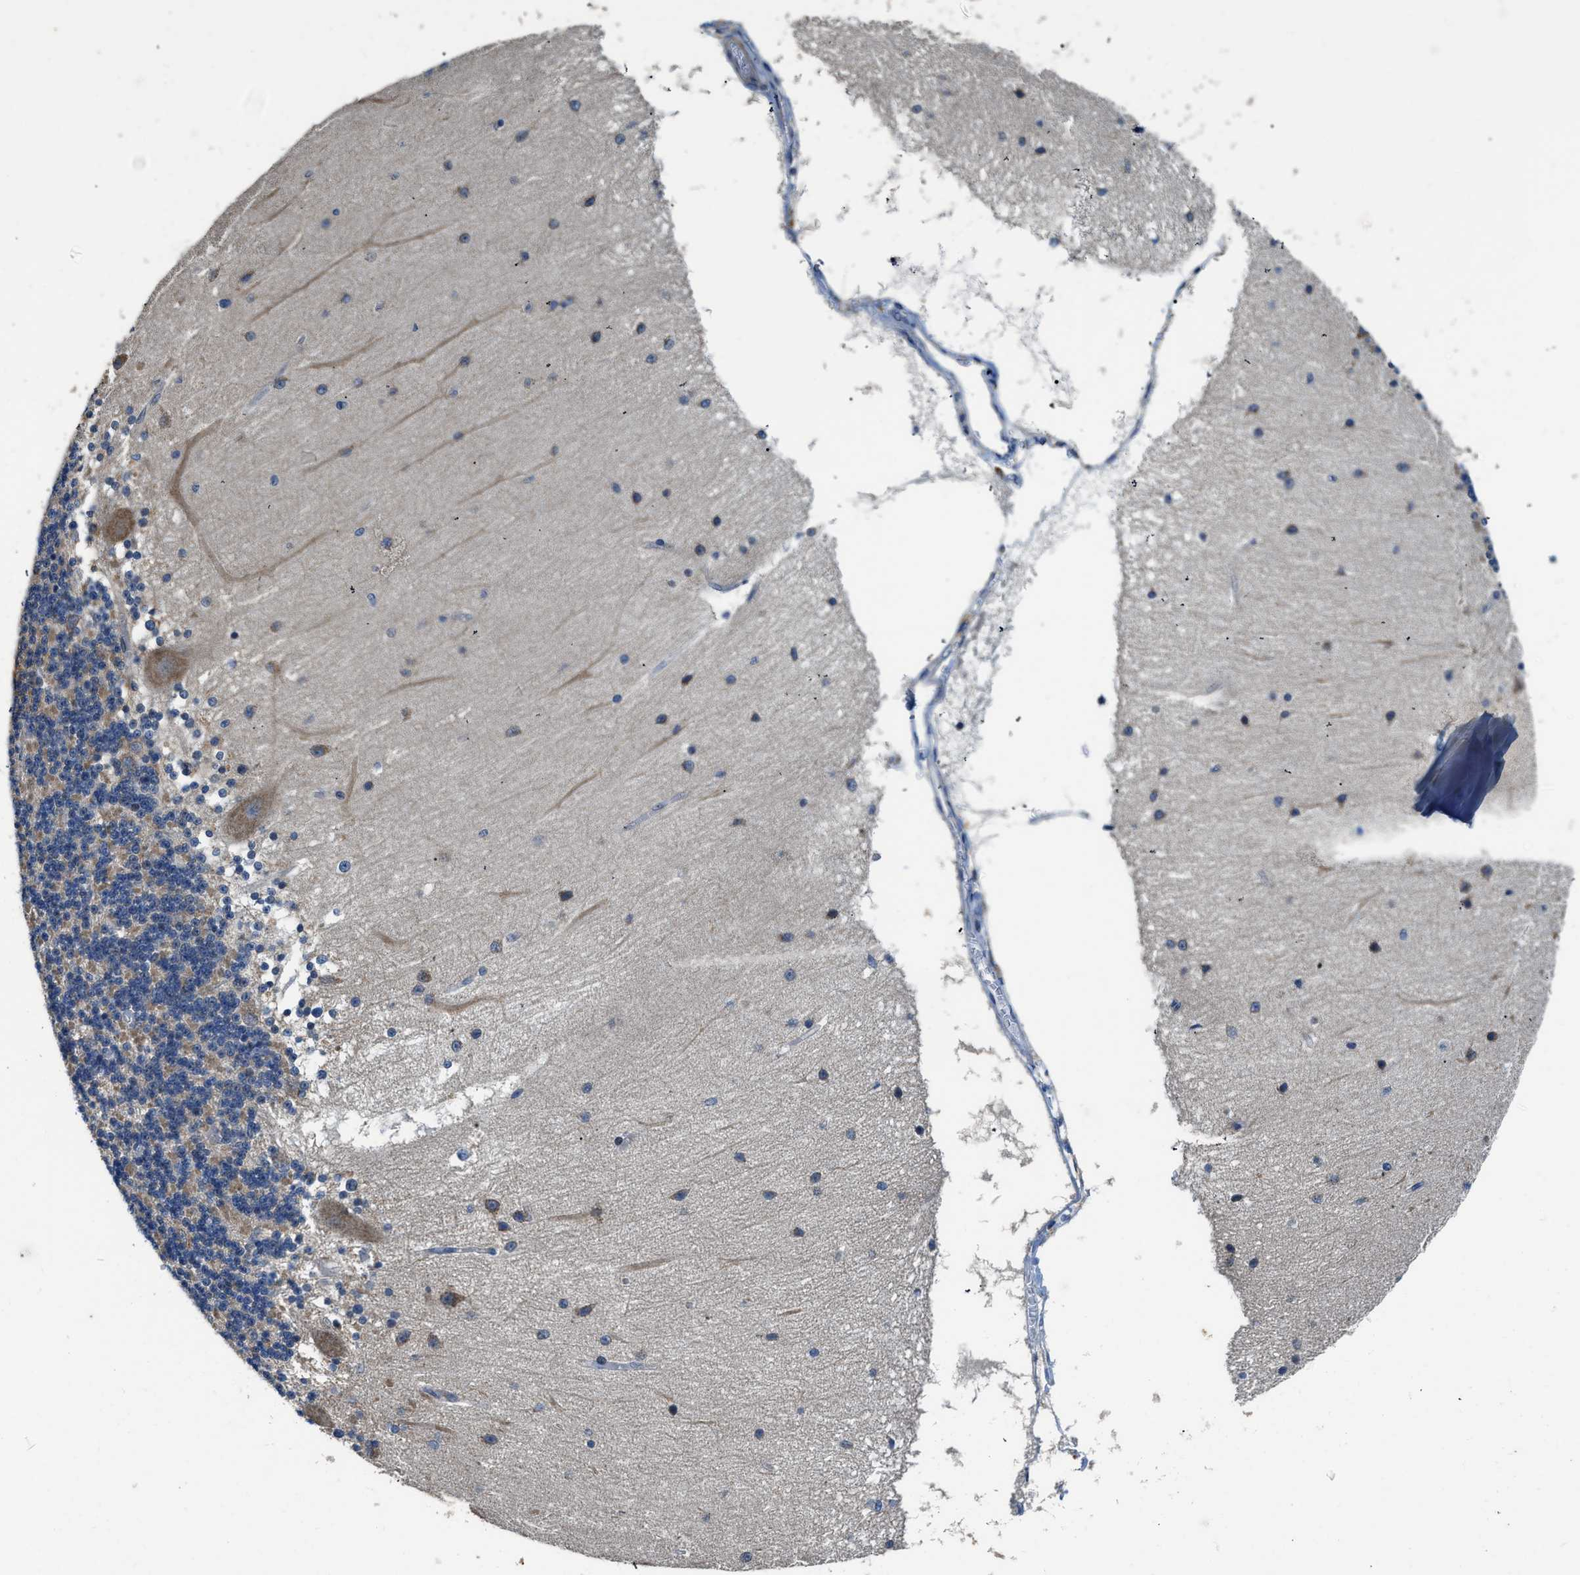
{"staining": {"intensity": "moderate", "quantity": "25%-75%", "location": "cytoplasmic/membranous"}, "tissue": "cerebellum", "cell_type": "Cells in granular layer", "image_type": "normal", "snomed": [{"axis": "morphology", "description": "Normal tissue, NOS"}, {"axis": "topography", "description": "Cerebellum"}], "caption": "Immunohistochemistry image of normal cerebellum: cerebellum stained using IHC displays medium levels of moderate protein expression localized specifically in the cytoplasmic/membranous of cells in granular layer, appearing as a cytoplasmic/membranous brown color.", "gene": "SSH2", "patient": {"sex": "female", "age": 54}}